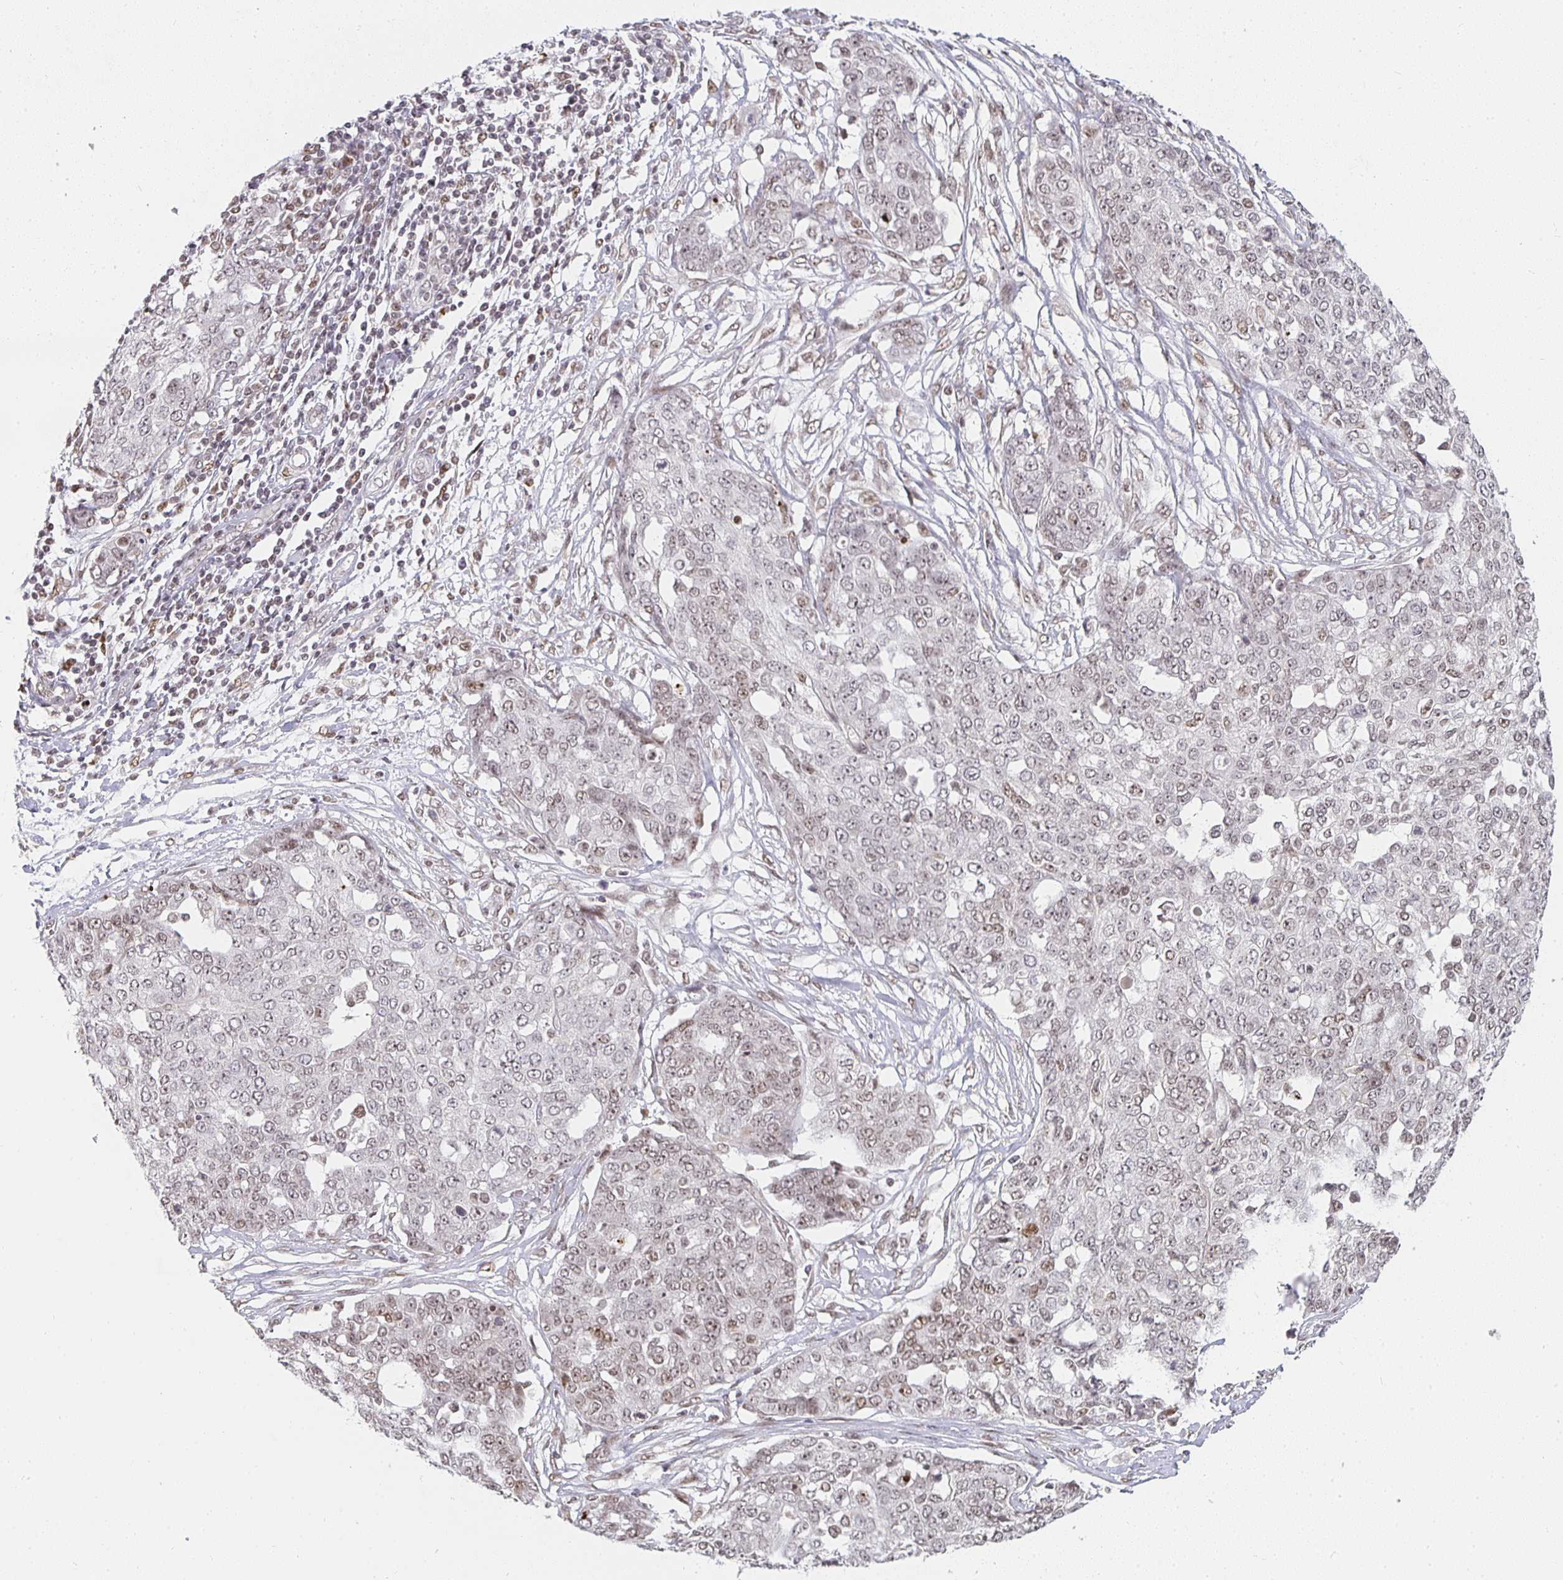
{"staining": {"intensity": "weak", "quantity": "25%-75%", "location": "nuclear"}, "tissue": "ovarian cancer", "cell_type": "Tumor cells", "image_type": "cancer", "snomed": [{"axis": "morphology", "description": "Cystadenocarcinoma, serous, NOS"}, {"axis": "topography", "description": "Soft tissue"}, {"axis": "topography", "description": "Ovary"}], "caption": "Ovarian cancer (serous cystadenocarcinoma) stained for a protein shows weak nuclear positivity in tumor cells. The protein of interest is shown in brown color, while the nuclei are stained blue.", "gene": "SMARCA2", "patient": {"sex": "female", "age": 57}}